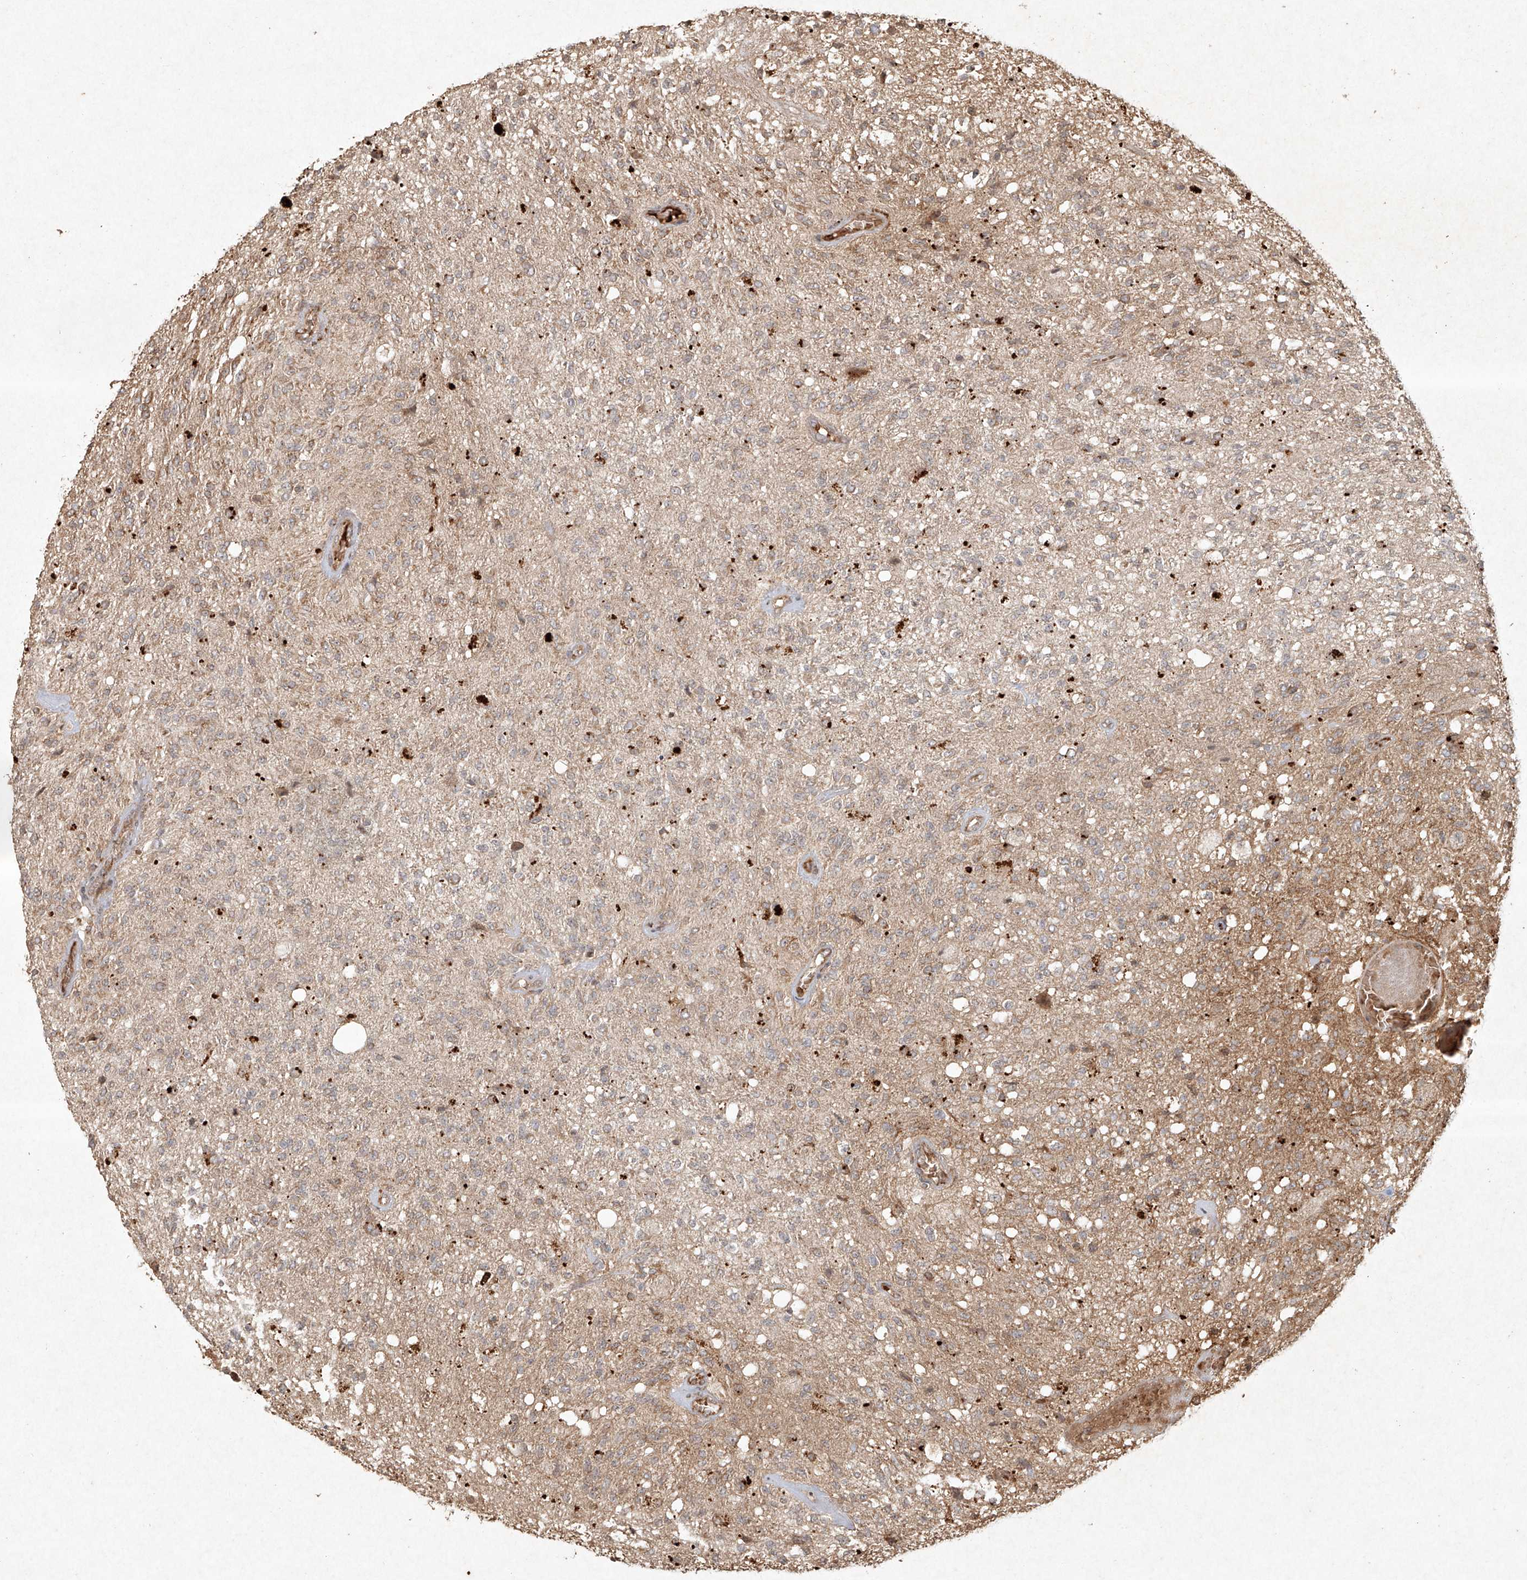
{"staining": {"intensity": "negative", "quantity": "none", "location": "none"}, "tissue": "glioma", "cell_type": "Tumor cells", "image_type": "cancer", "snomed": [{"axis": "morphology", "description": "Normal tissue, NOS"}, {"axis": "morphology", "description": "Glioma, malignant, High grade"}, {"axis": "topography", "description": "Cerebral cortex"}], "caption": "Immunohistochemical staining of human malignant high-grade glioma displays no significant staining in tumor cells.", "gene": "CYYR1", "patient": {"sex": "male", "age": 77}}